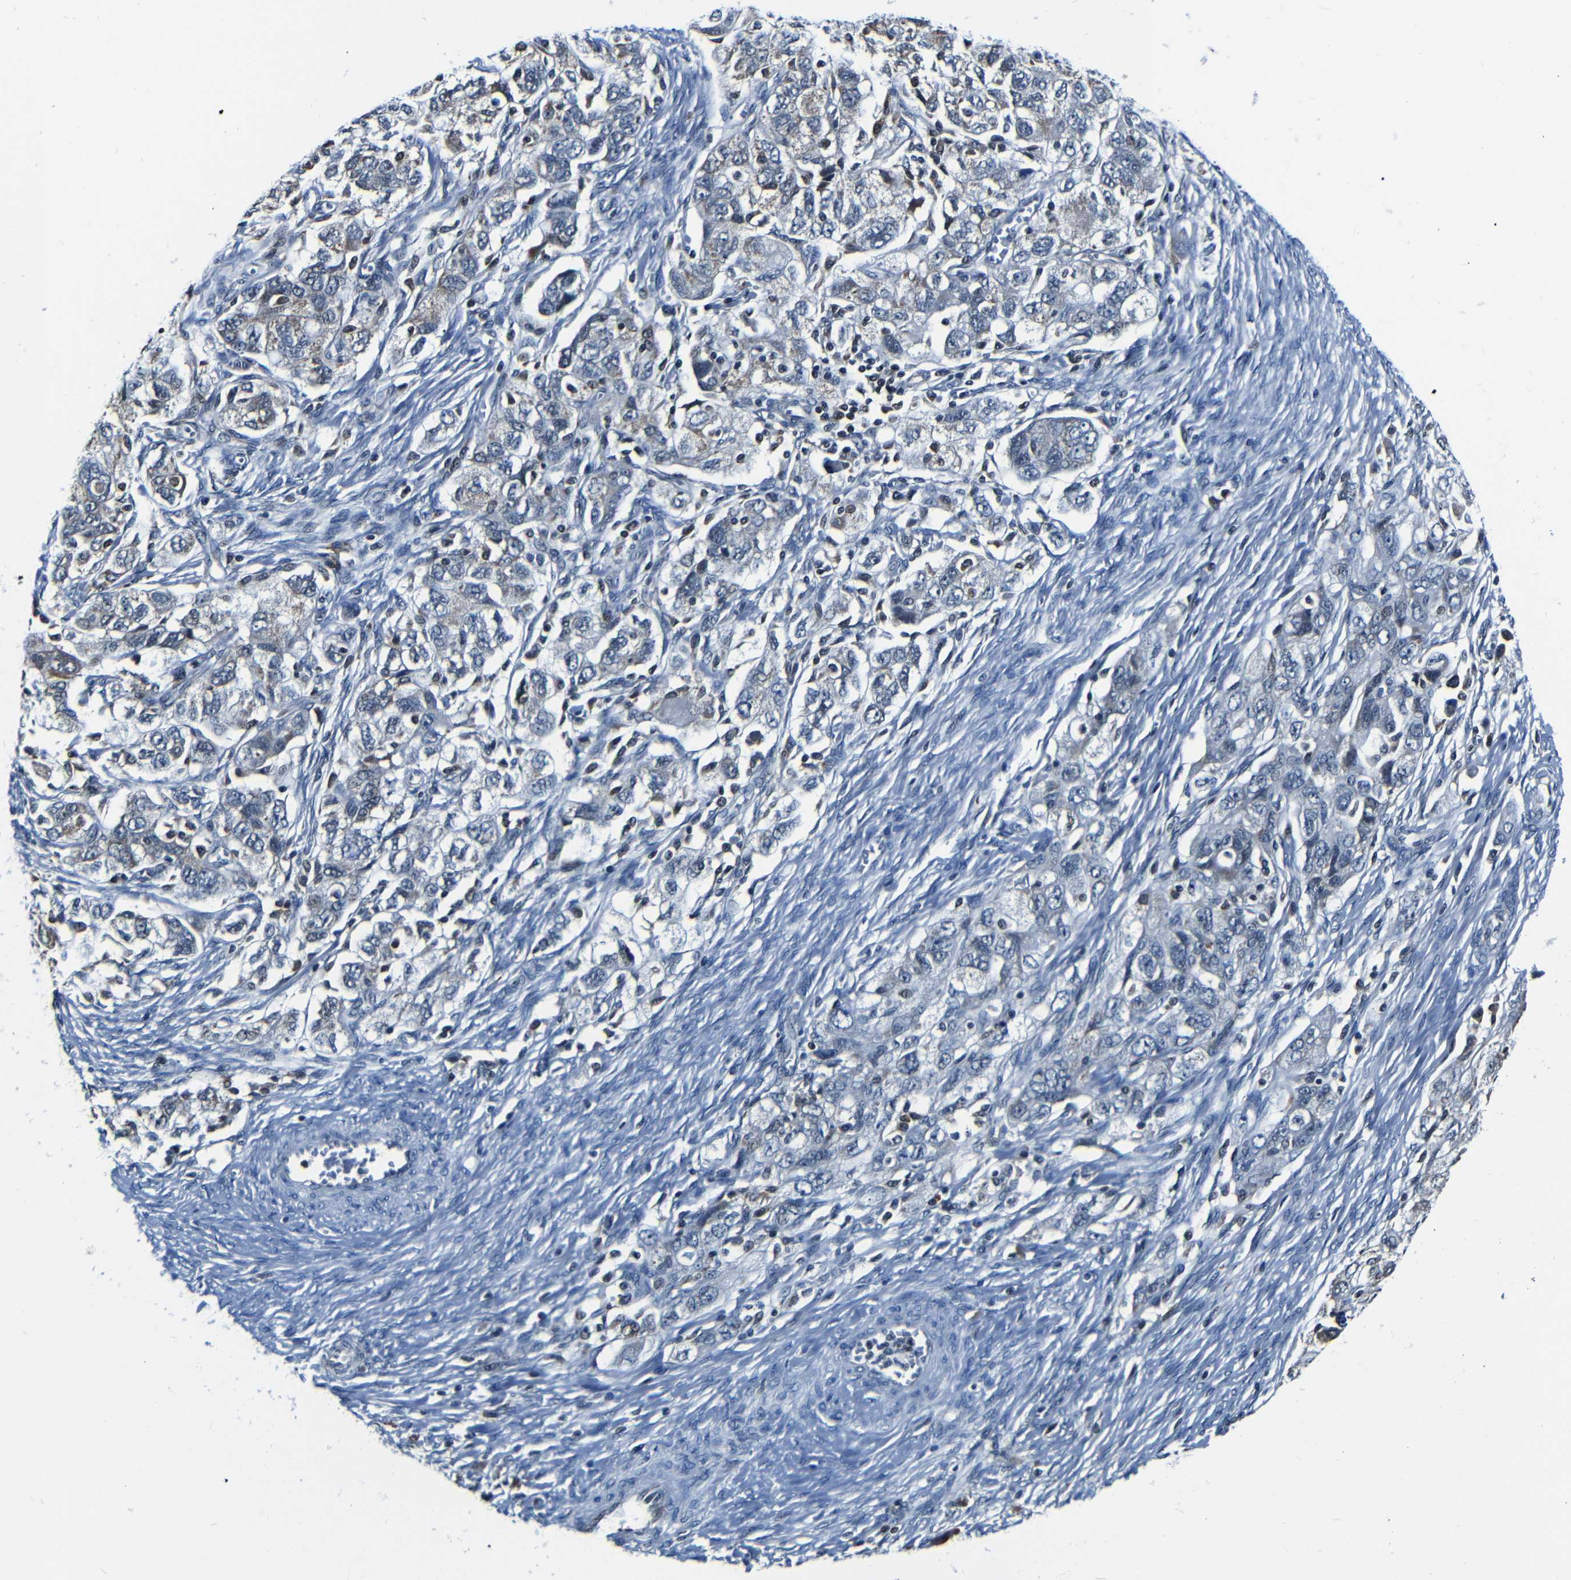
{"staining": {"intensity": "weak", "quantity": "<25%", "location": "cytoplasmic/membranous"}, "tissue": "ovarian cancer", "cell_type": "Tumor cells", "image_type": "cancer", "snomed": [{"axis": "morphology", "description": "Carcinoma, NOS"}, {"axis": "morphology", "description": "Cystadenocarcinoma, serous, NOS"}, {"axis": "topography", "description": "Ovary"}], "caption": "Immunohistochemistry (IHC) histopathology image of neoplastic tissue: human carcinoma (ovarian) stained with DAB demonstrates no significant protein positivity in tumor cells.", "gene": "NCBP3", "patient": {"sex": "female", "age": 69}}